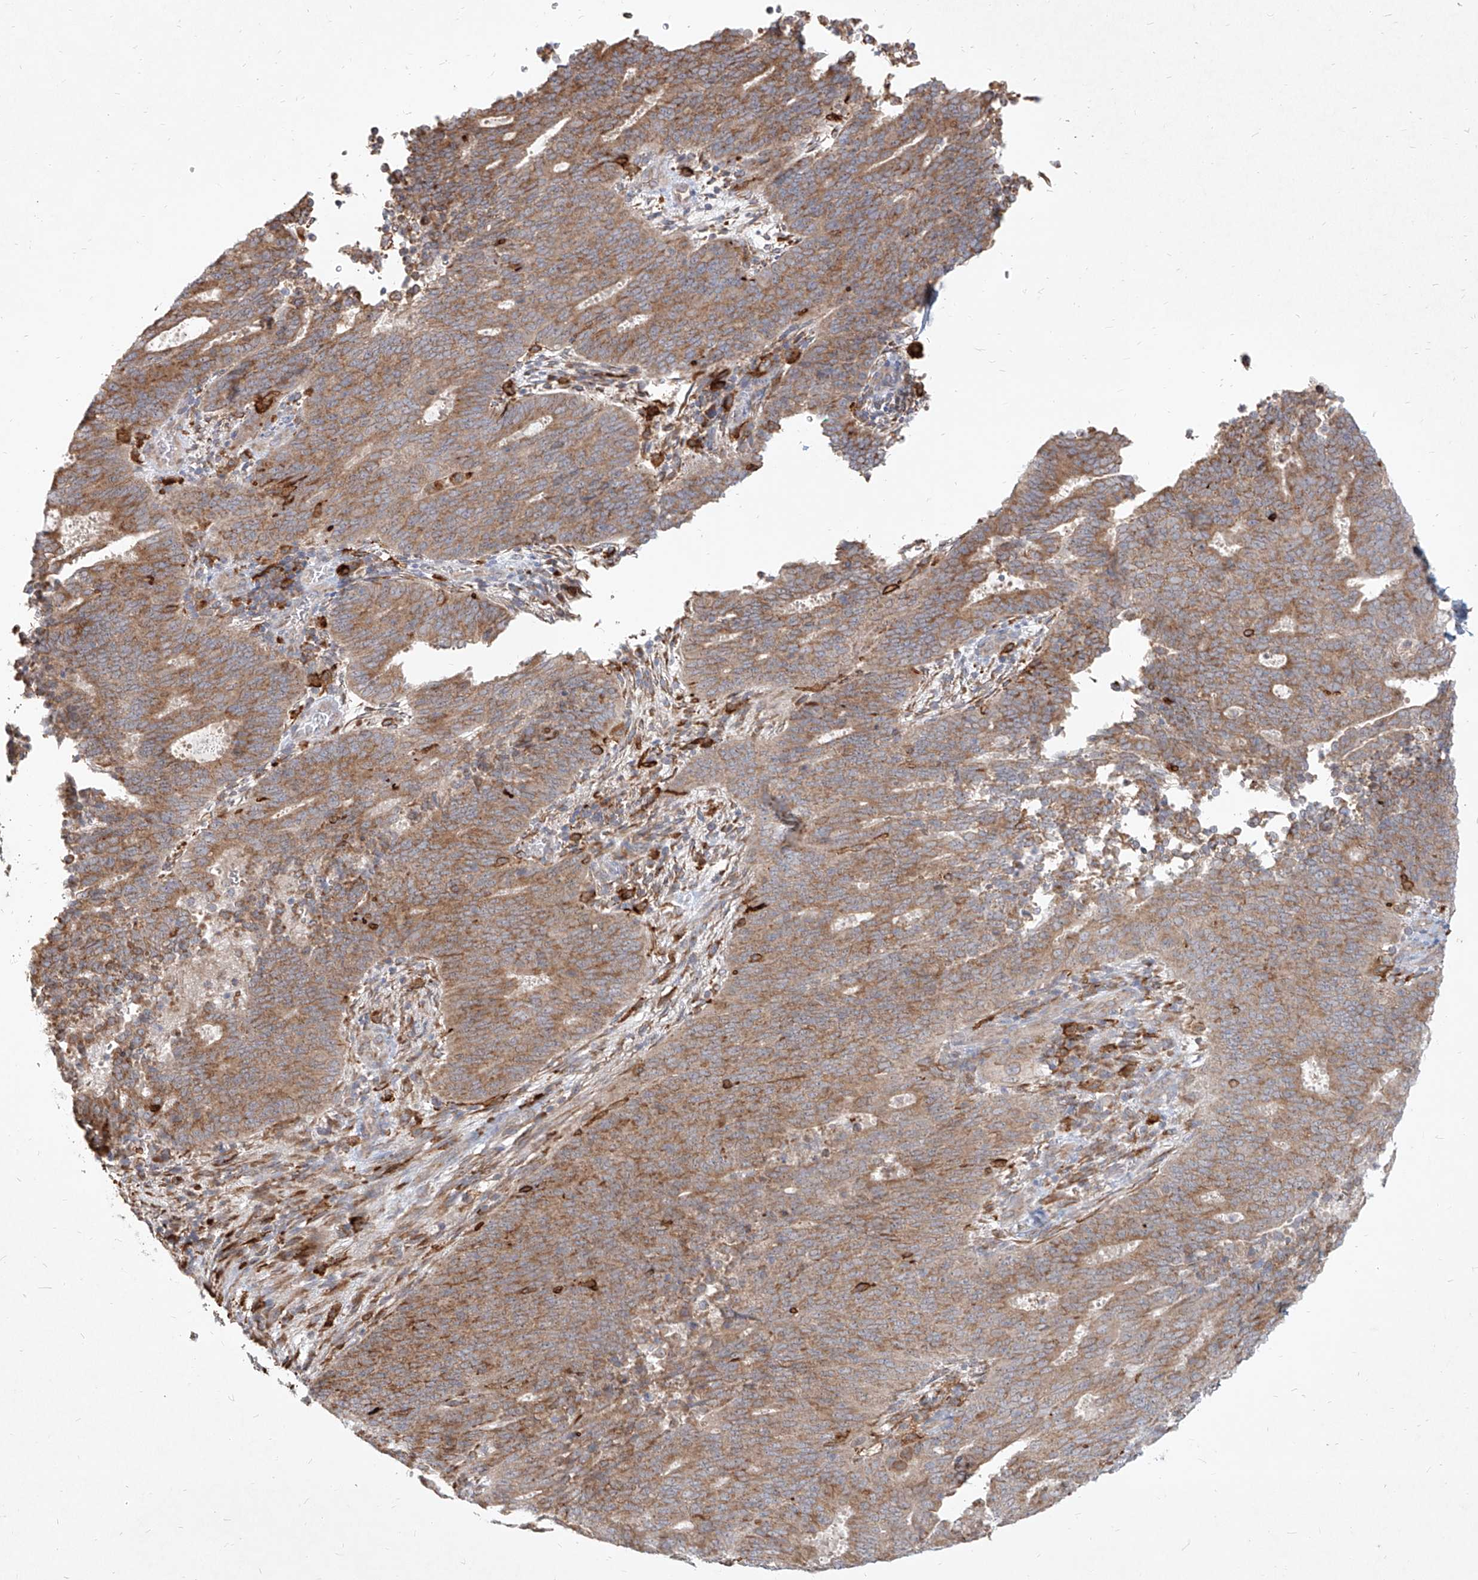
{"staining": {"intensity": "moderate", "quantity": "25%-75%", "location": "cytoplasmic/membranous"}, "tissue": "cervical cancer", "cell_type": "Tumor cells", "image_type": "cancer", "snomed": [{"axis": "morphology", "description": "Adenocarcinoma, NOS"}, {"axis": "topography", "description": "Cervix"}], "caption": "IHC photomicrograph of neoplastic tissue: human adenocarcinoma (cervical) stained using IHC demonstrates medium levels of moderate protein expression localized specifically in the cytoplasmic/membranous of tumor cells, appearing as a cytoplasmic/membranous brown color.", "gene": "CD209", "patient": {"sex": "female", "age": 44}}